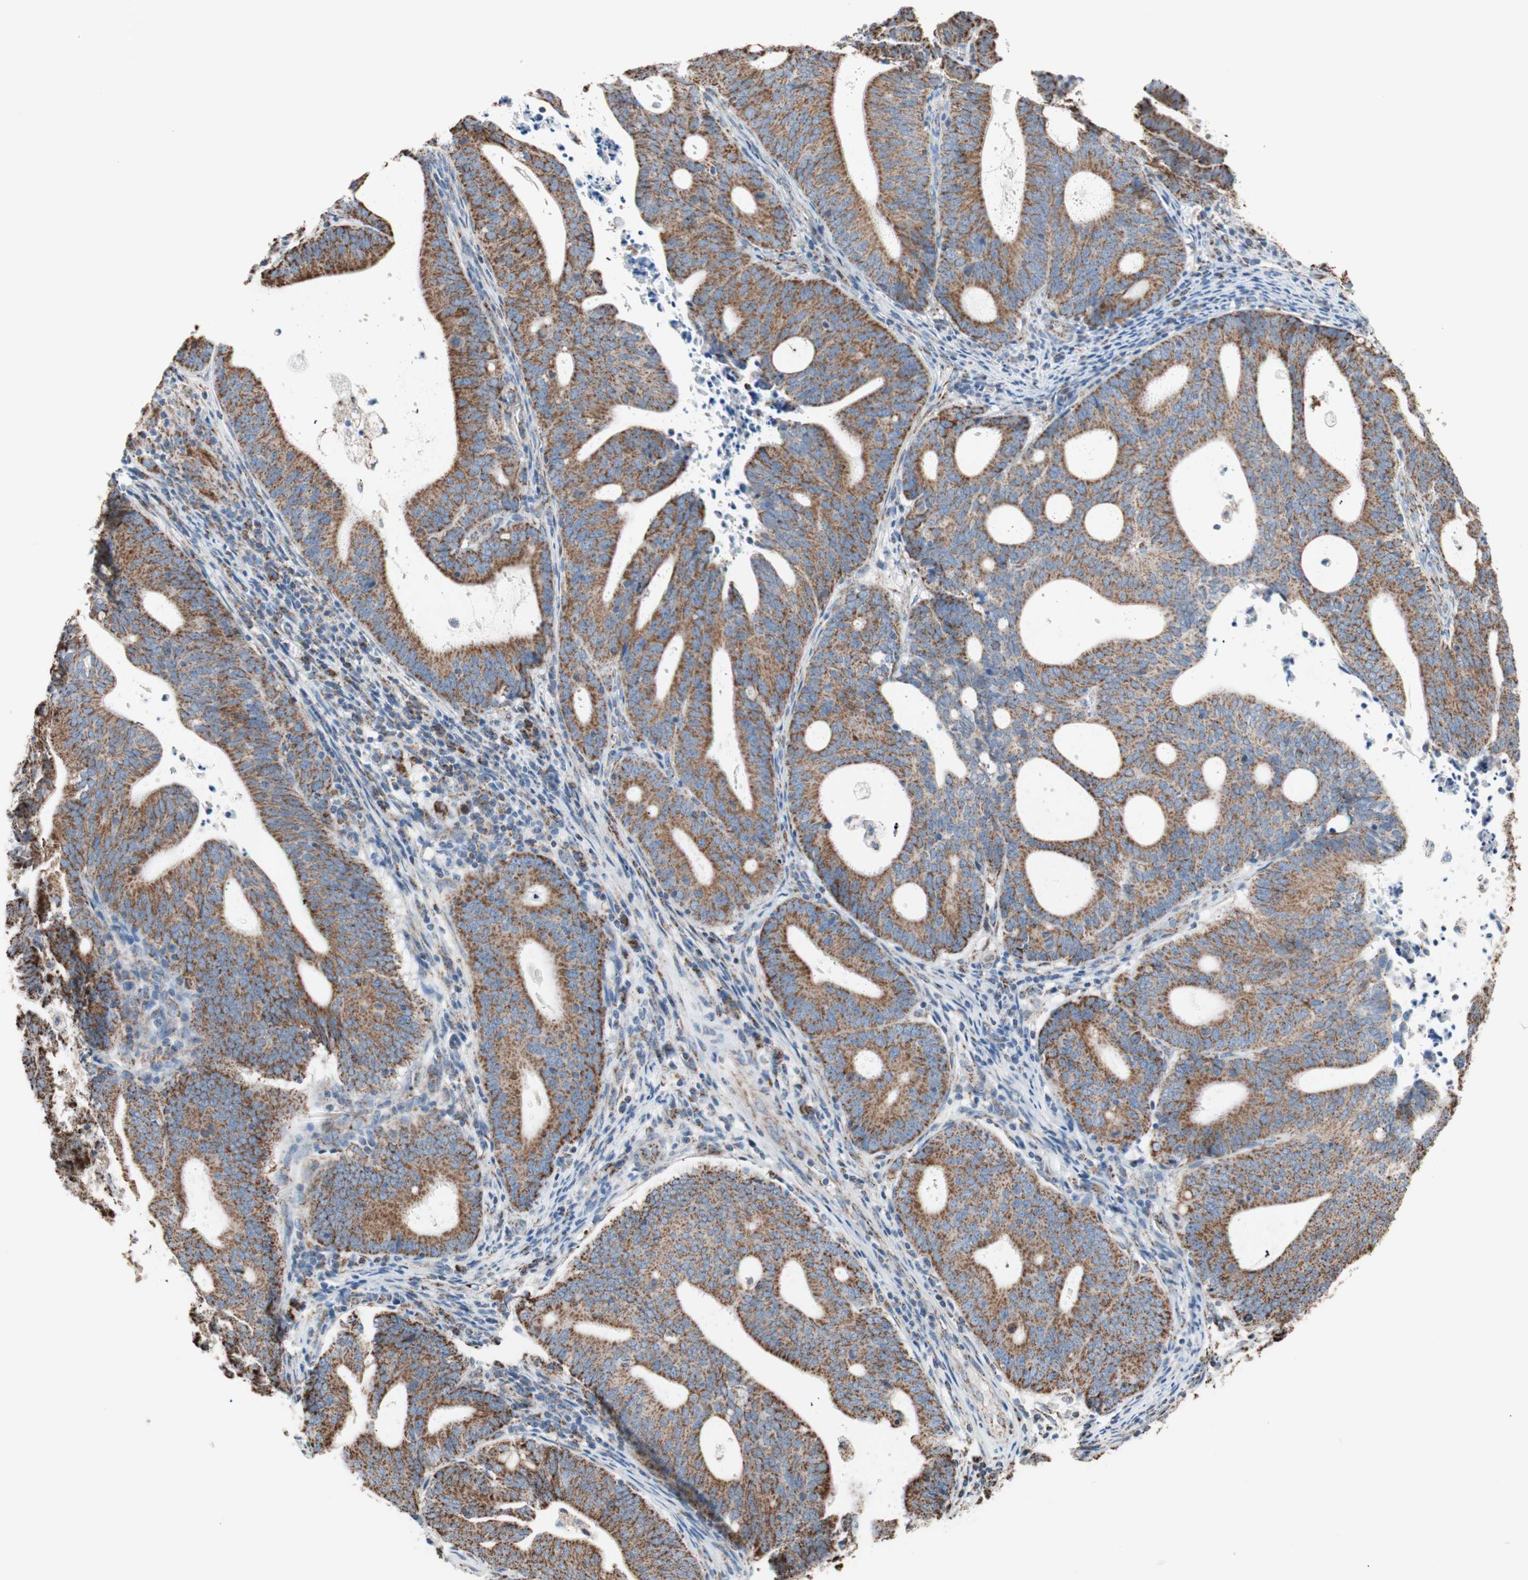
{"staining": {"intensity": "strong", "quantity": ">75%", "location": "cytoplasmic/membranous"}, "tissue": "endometrial cancer", "cell_type": "Tumor cells", "image_type": "cancer", "snomed": [{"axis": "morphology", "description": "Adenocarcinoma, NOS"}, {"axis": "topography", "description": "Uterus"}], "caption": "Adenocarcinoma (endometrial) stained with a protein marker reveals strong staining in tumor cells.", "gene": "PCSK4", "patient": {"sex": "female", "age": 83}}